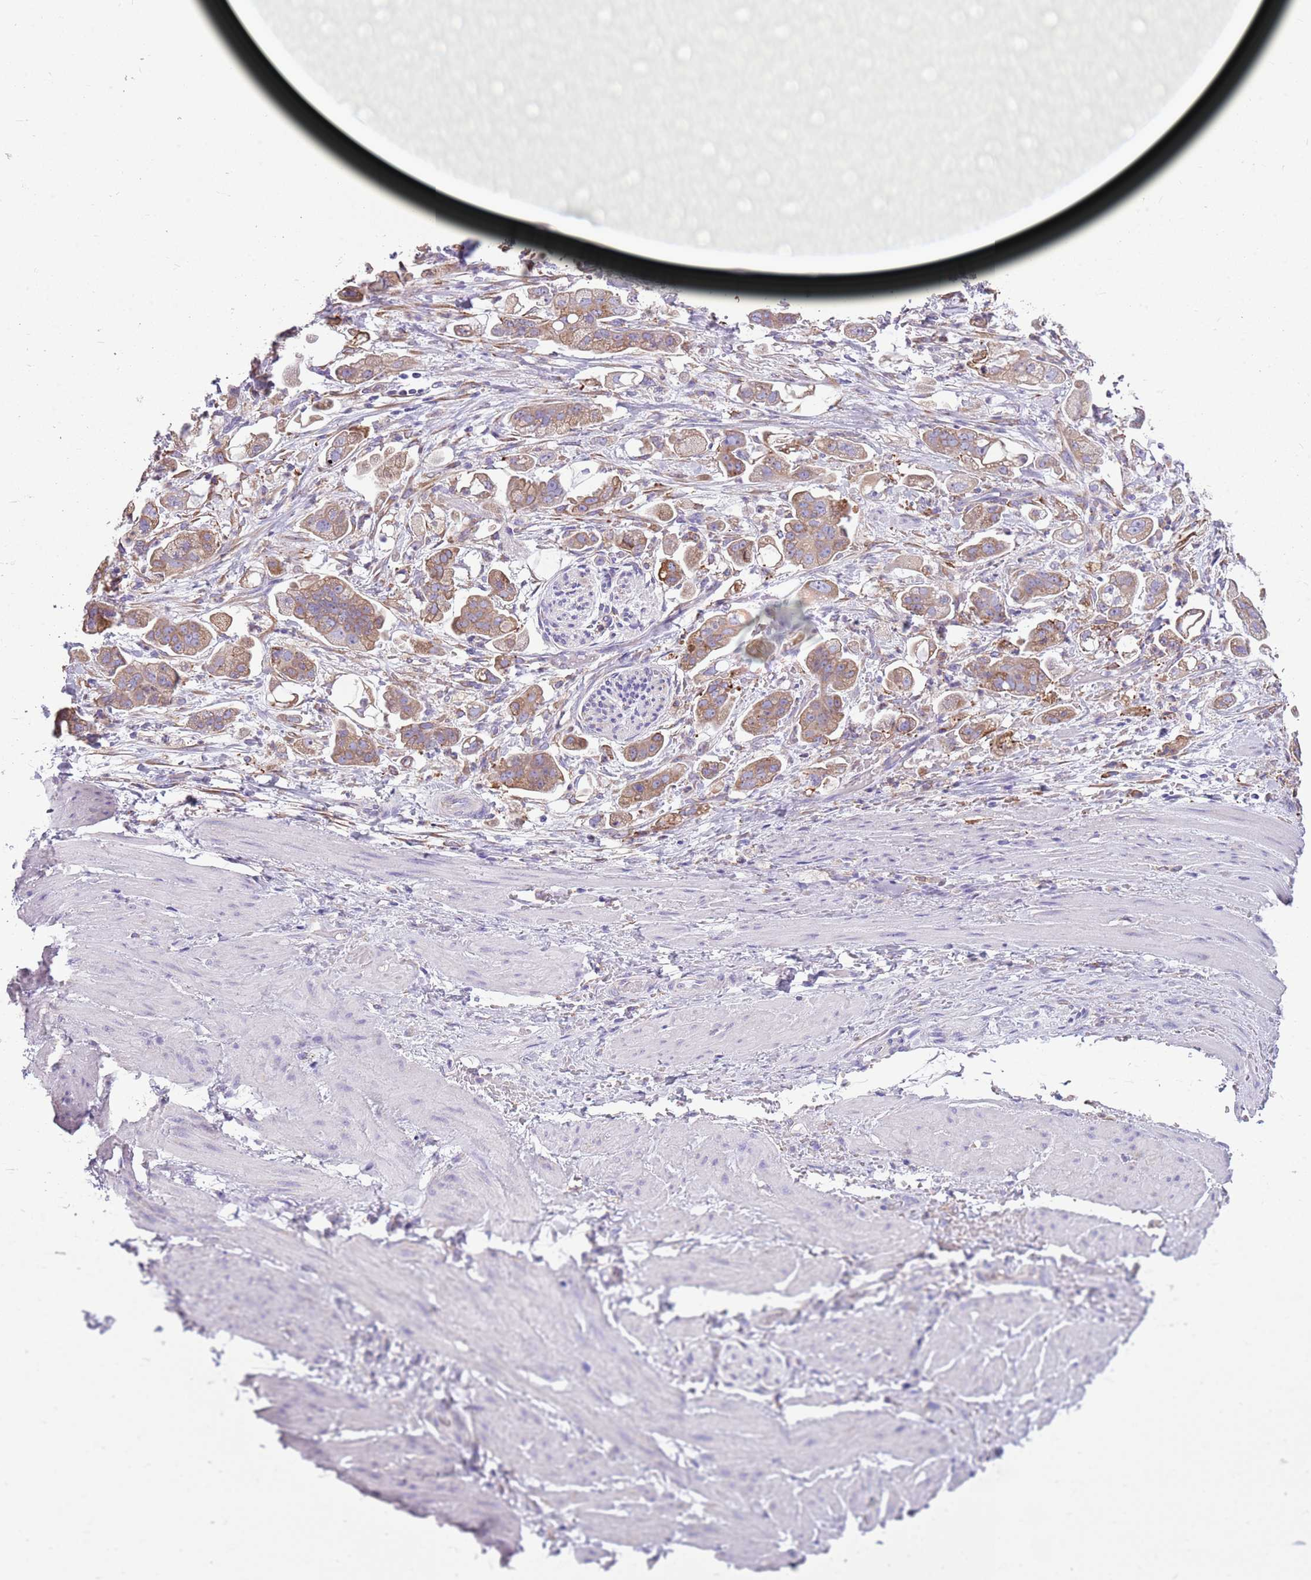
{"staining": {"intensity": "moderate", "quantity": ">75%", "location": "cytoplasmic/membranous"}, "tissue": "stomach cancer", "cell_type": "Tumor cells", "image_type": "cancer", "snomed": [{"axis": "morphology", "description": "Adenocarcinoma, NOS"}, {"axis": "topography", "description": "Stomach"}], "caption": "Adenocarcinoma (stomach) stained for a protein (brown) exhibits moderate cytoplasmic/membranous positive staining in approximately >75% of tumor cells.", "gene": "KCTD19", "patient": {"sex": "male", "age": 62}}